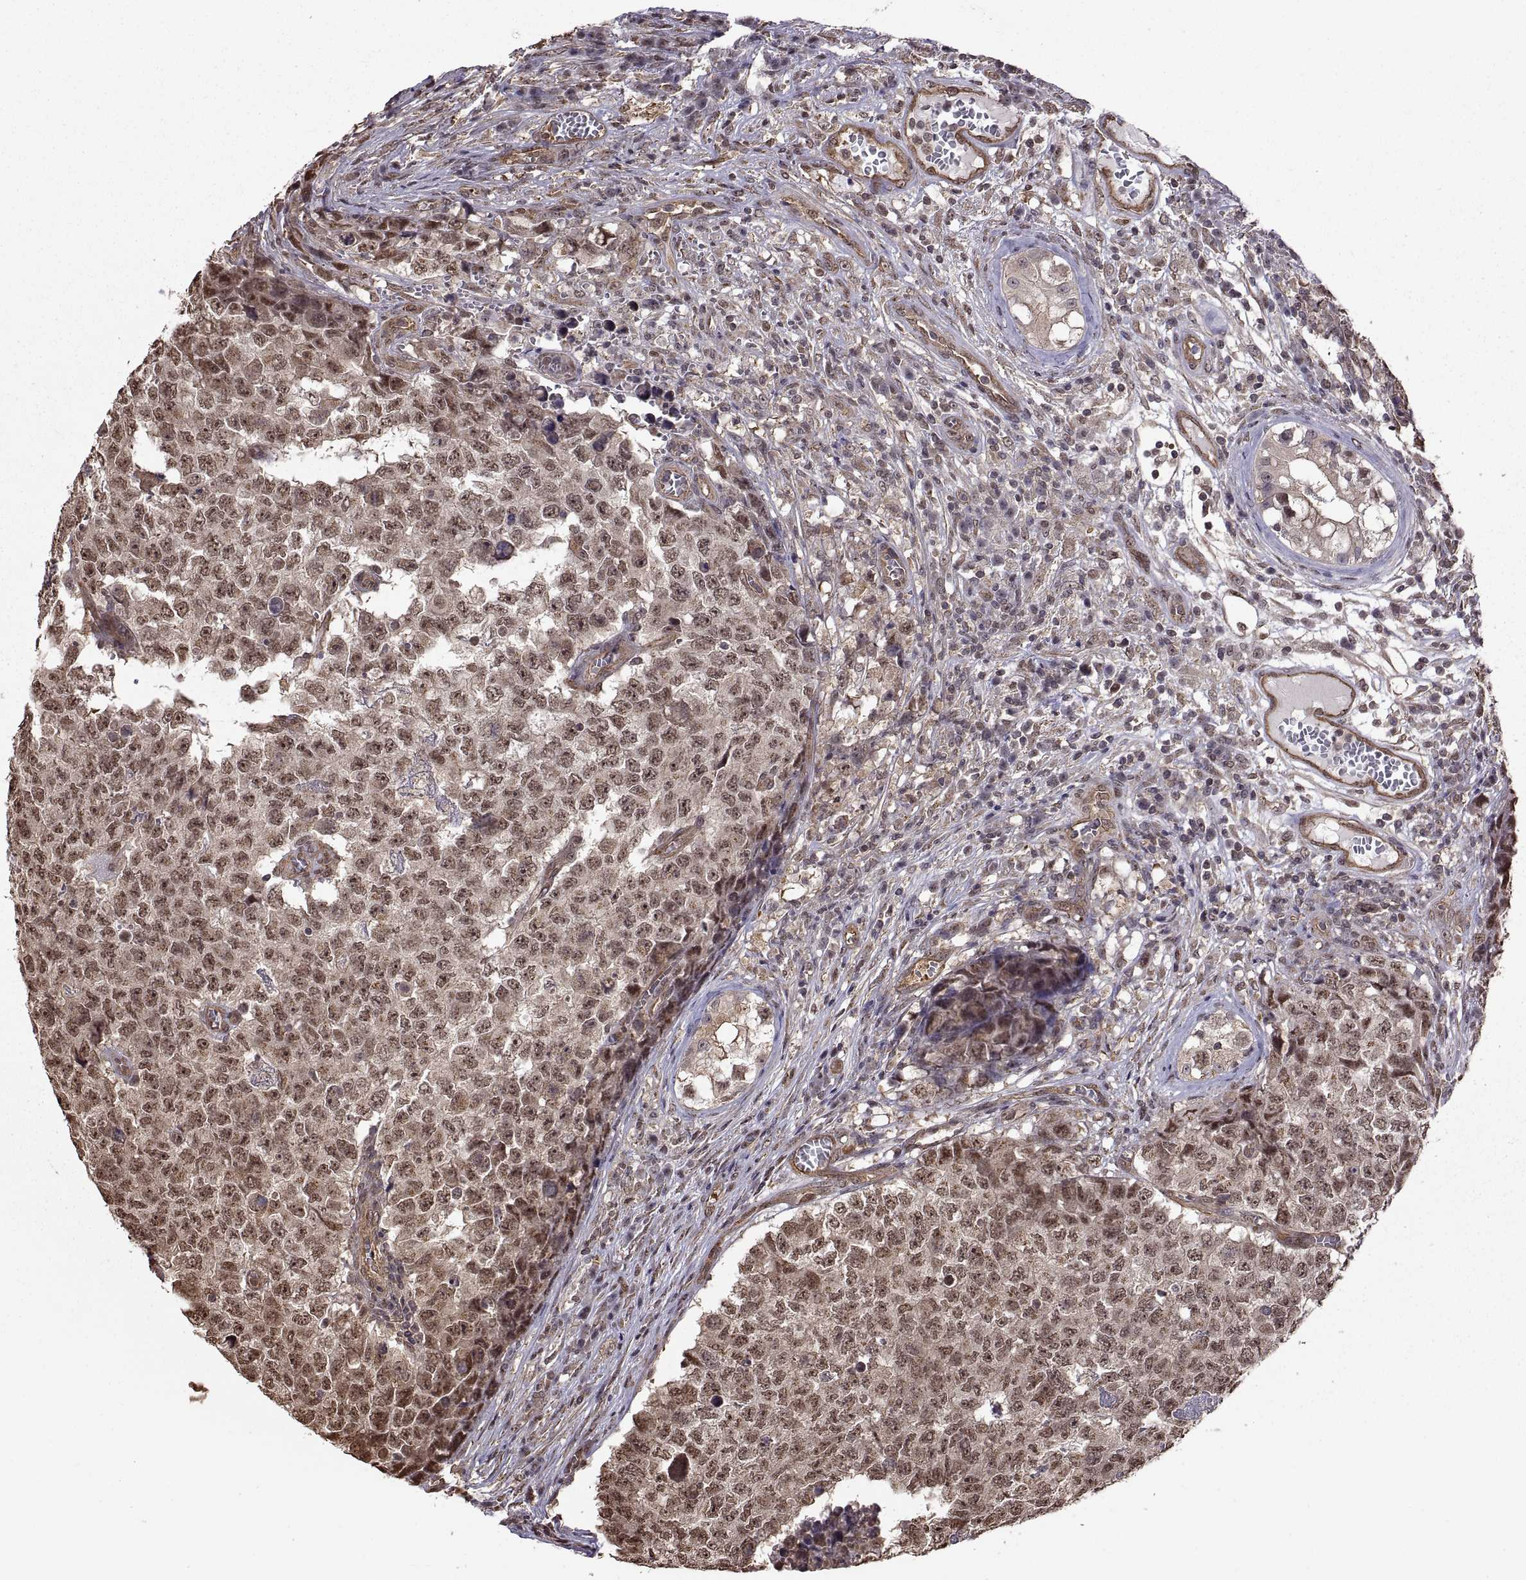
{"staining": {"intensity": "weak", "quantity": ">75%", "location": "cytoplasmic/membranous,nuclear"}, "tissue": "testis cancer", "cell_type": "Tumor cells", "image_type": "cancer", "snomed": [{"axis": "morphology", "description": "Carcinoma, Embryonal, NOS"}, {"axis": "topography", "description": "Testis"}], "caption": "Immunohistochemistry (DAB (3,3'-diaminobenzidine)) staining of human testis cancer (embryonal carcinoma) reveals weak cytoplasmic/membranous and nuclear protein staining in approximately >75% of tumor cells.", "gene": "ARRB1", "patient": {"sex": "male", "age": 23}}